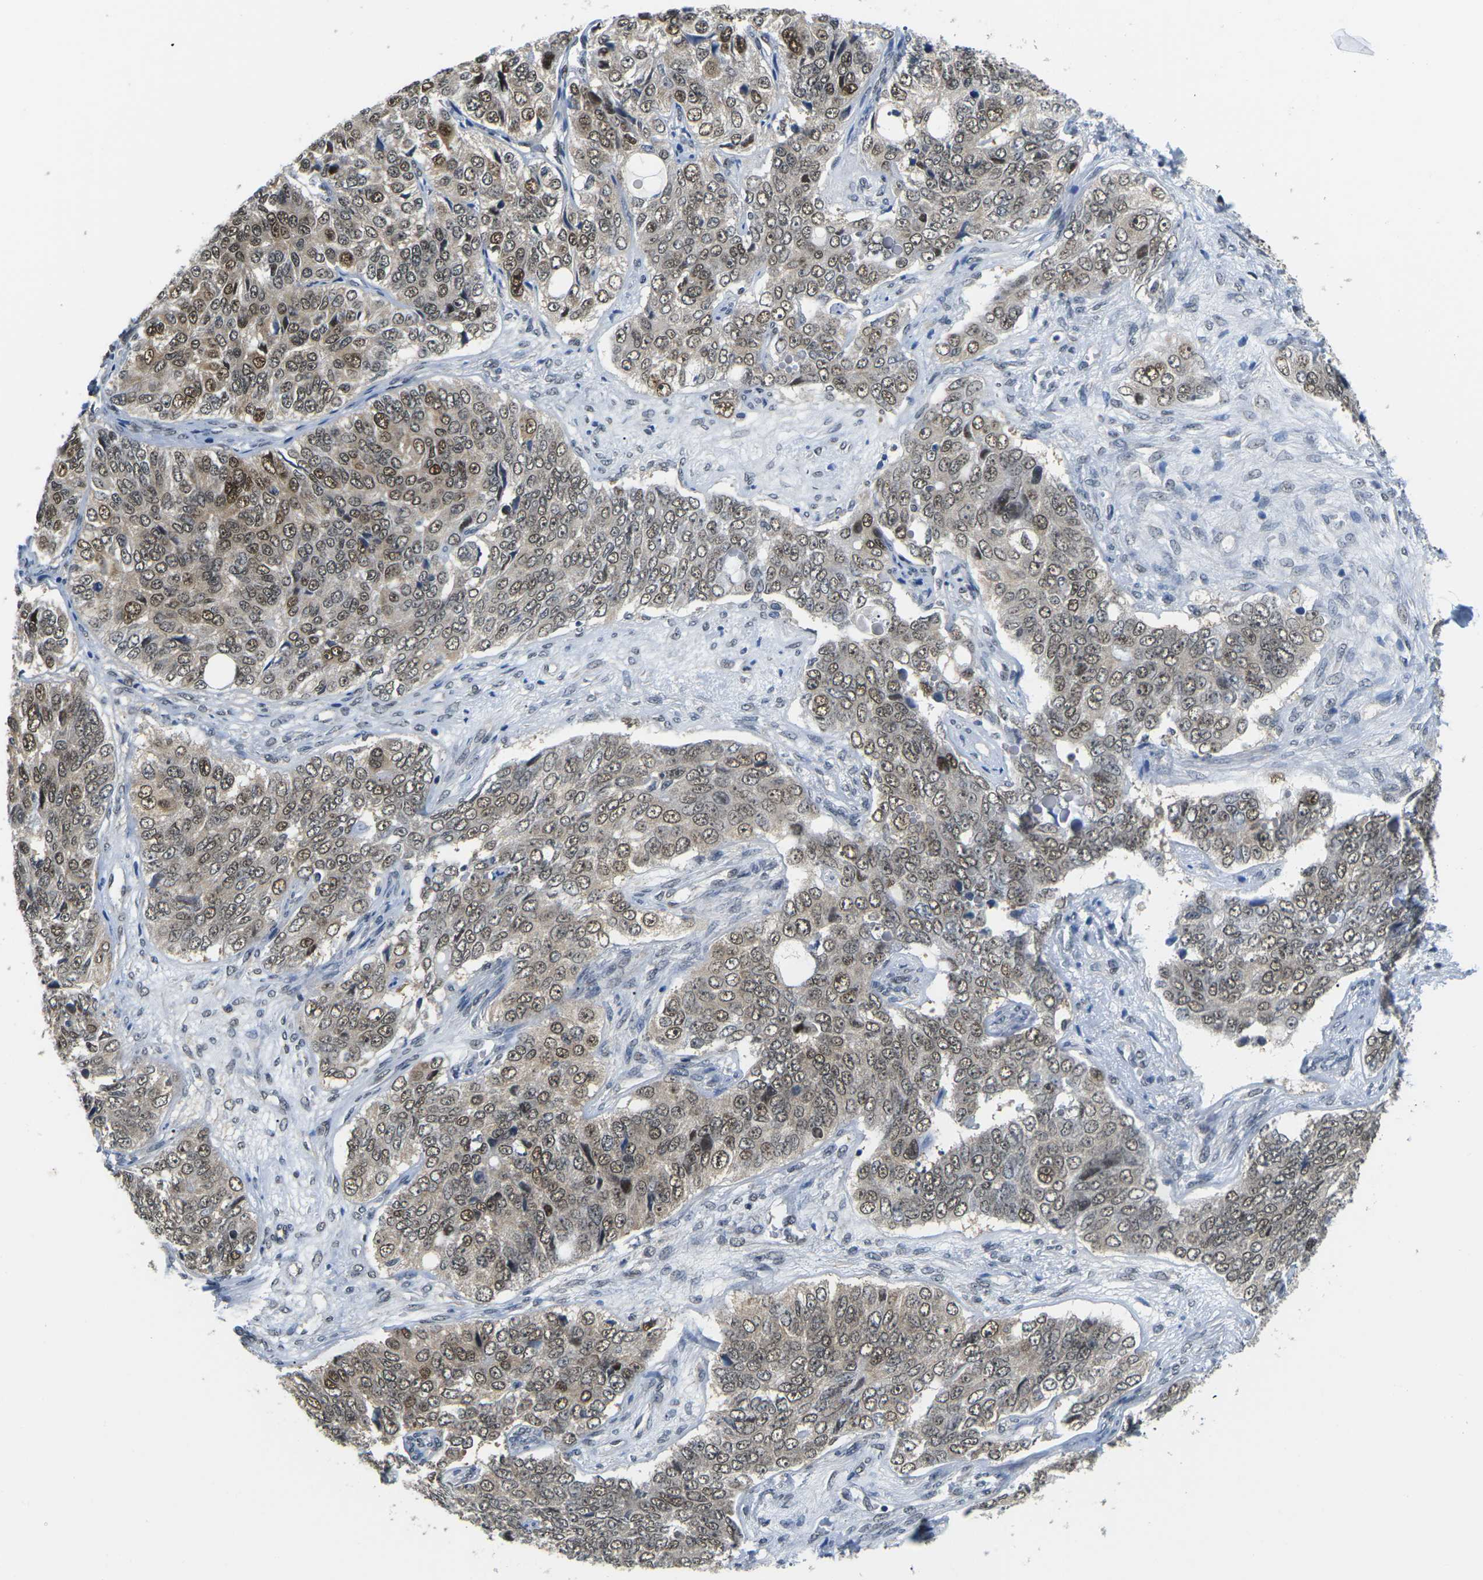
{"staining": {"intensity": "moderate", "quantity": ">75%", "location": "cytoplasmic/membranous,nuclear"}, "tissue": "ovarian cancer", "cell_type": "Tumor cells", "image_type": "cancer", "snomed": [{"axis": "morphology", "description": "Carcinoma, endometroid"}, {"axis": "topography", "description": "Ovary"}], "caption": "A photomicrograph of ovarian endometroid carcinoma stained for a protein demonstrates moderate cytoplasmic/membranous and nuclear brown staining in tumor cells.", "gene": "UBA7", "patient": {"sex": "female", "age": 51}}